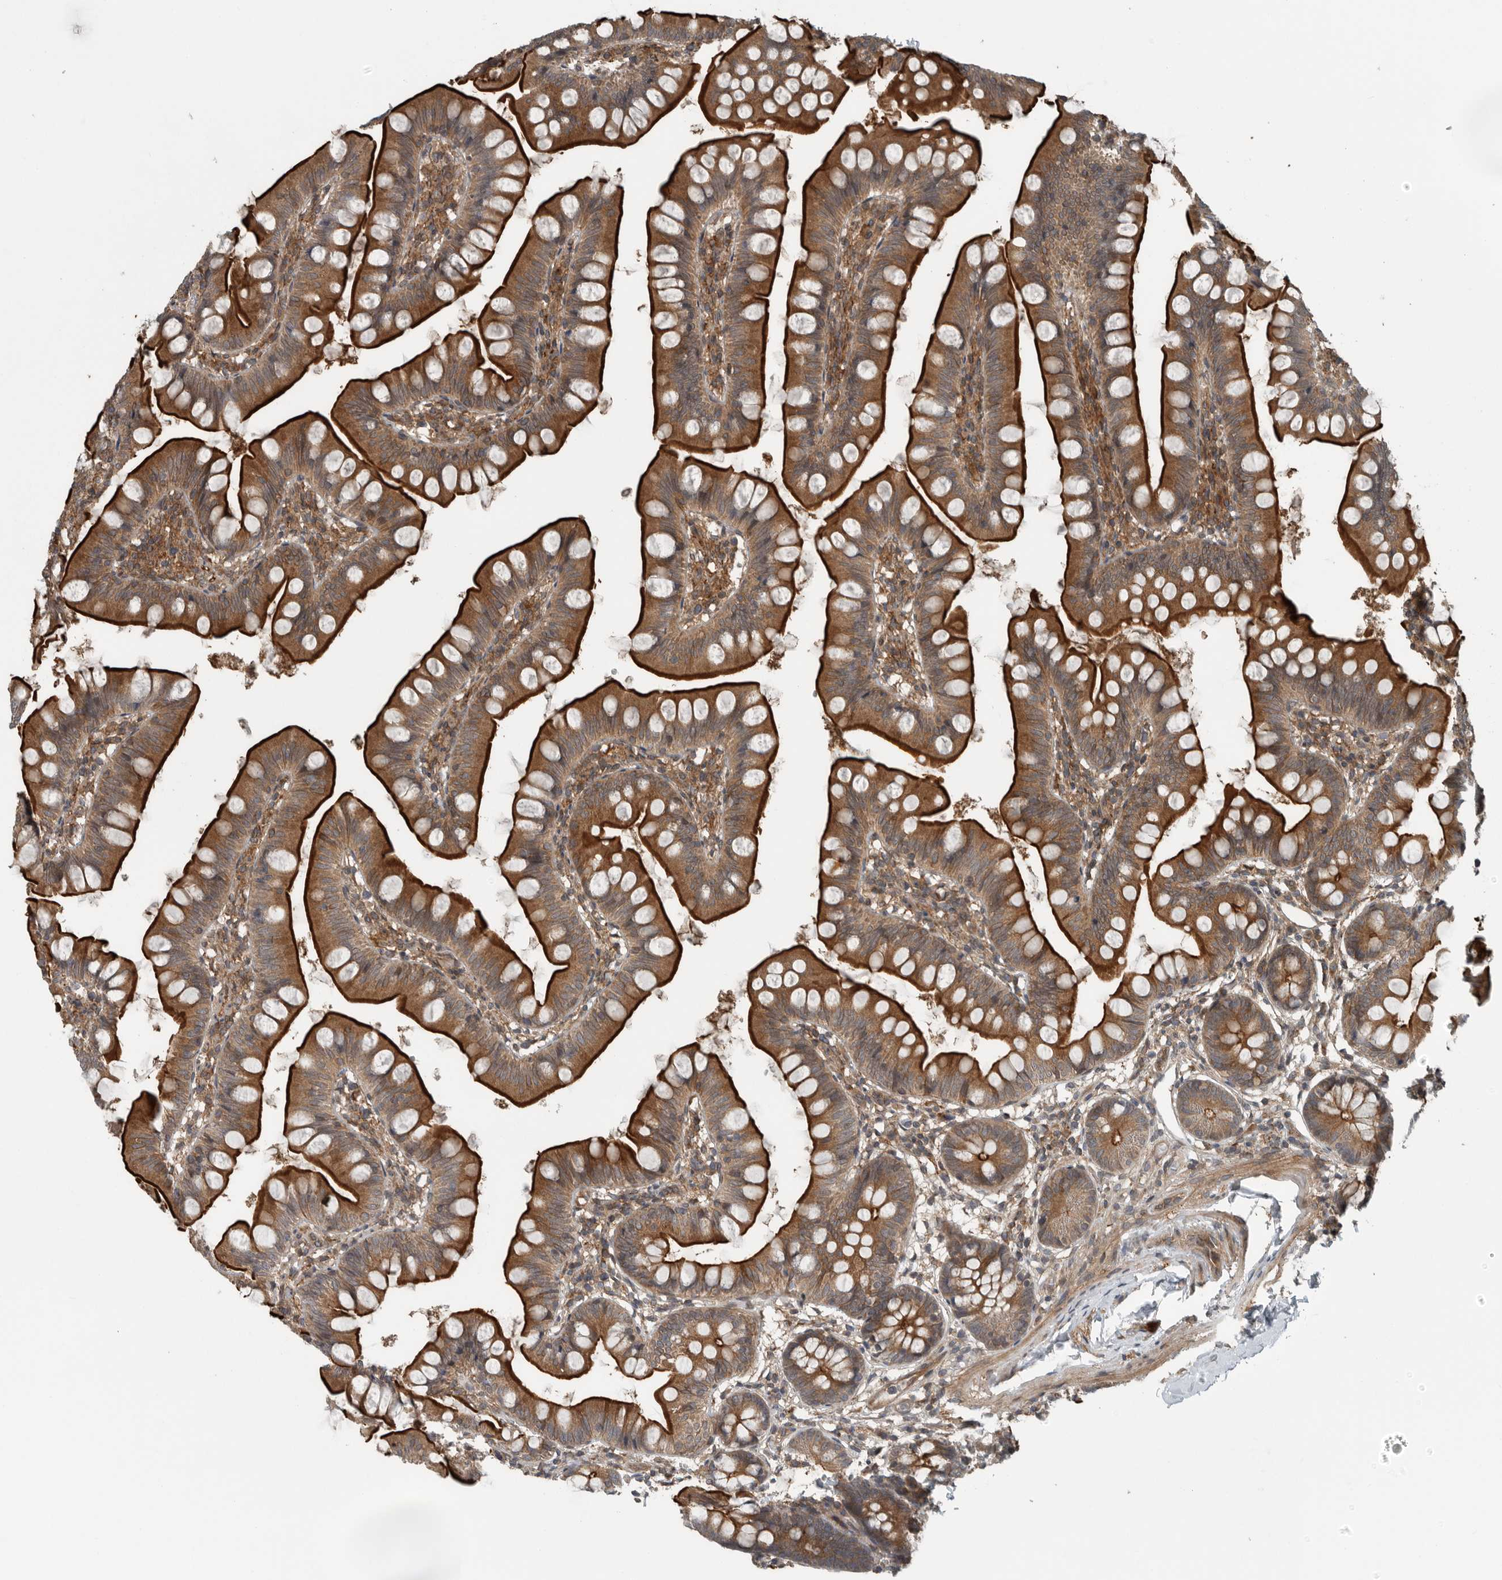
{"staining": {"intensity": "strong", "quantity": ">75%", "location": "cytoplasmic/membranous"}, "tissue": "small intestine", "cell_type": "Glandular cells", "image_type": "normal", "snomed": [{"axis": "morphology", "description": "Normal tissue, NOS"}, {"axis": "topography", "description": "Small intestine"}], "caption": "Small intestine stained with immunohistochemistry (IHC) exhibits strong cytoplasmic/membranous expression in approximately >75% of glandular cells.", "gene": "AMFR", "patient": {"sex": "male", "age": 7}}